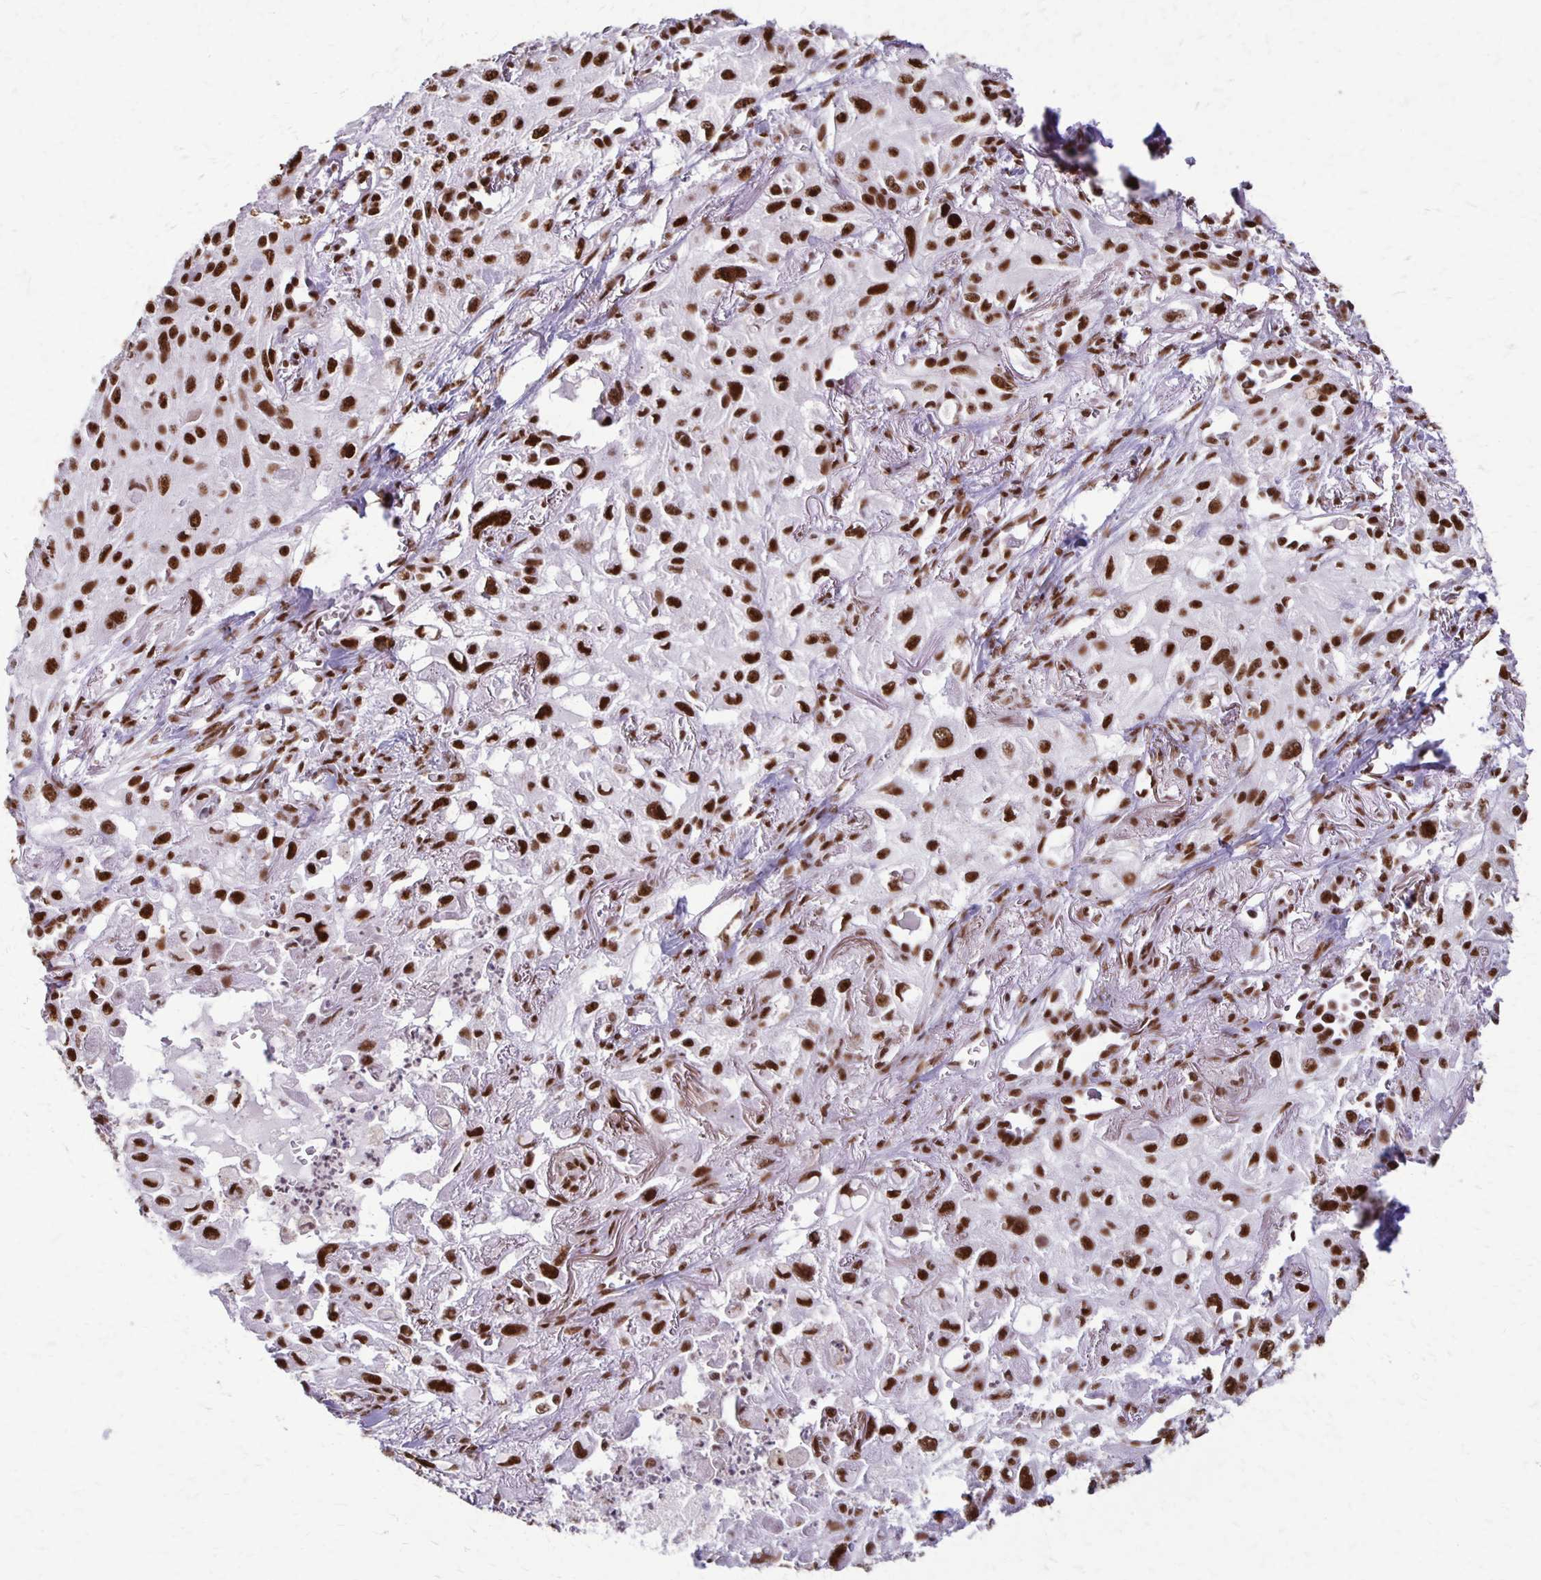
{"staining": {"intensity": "strong", "quantity": ">75%", "location": "nuclear"}, "tissue": "lung cancer", "cell_type": "Tumor cells", "image_type": "cancer", "snomed": [{"axis": "morphology", "description": "Squamous cell carcinoma, NOS"}, {"axis": "topography", "description": "Lung"}], "caption": "A histopathology image showing strong nuclear expression in approximately >75% of tumor cells in lung squamous cell carcinoma, as visualized by brown immunohistochemical staining.", "gene": "XRCC6", "patient": {"sex": "male", "age": 71}}